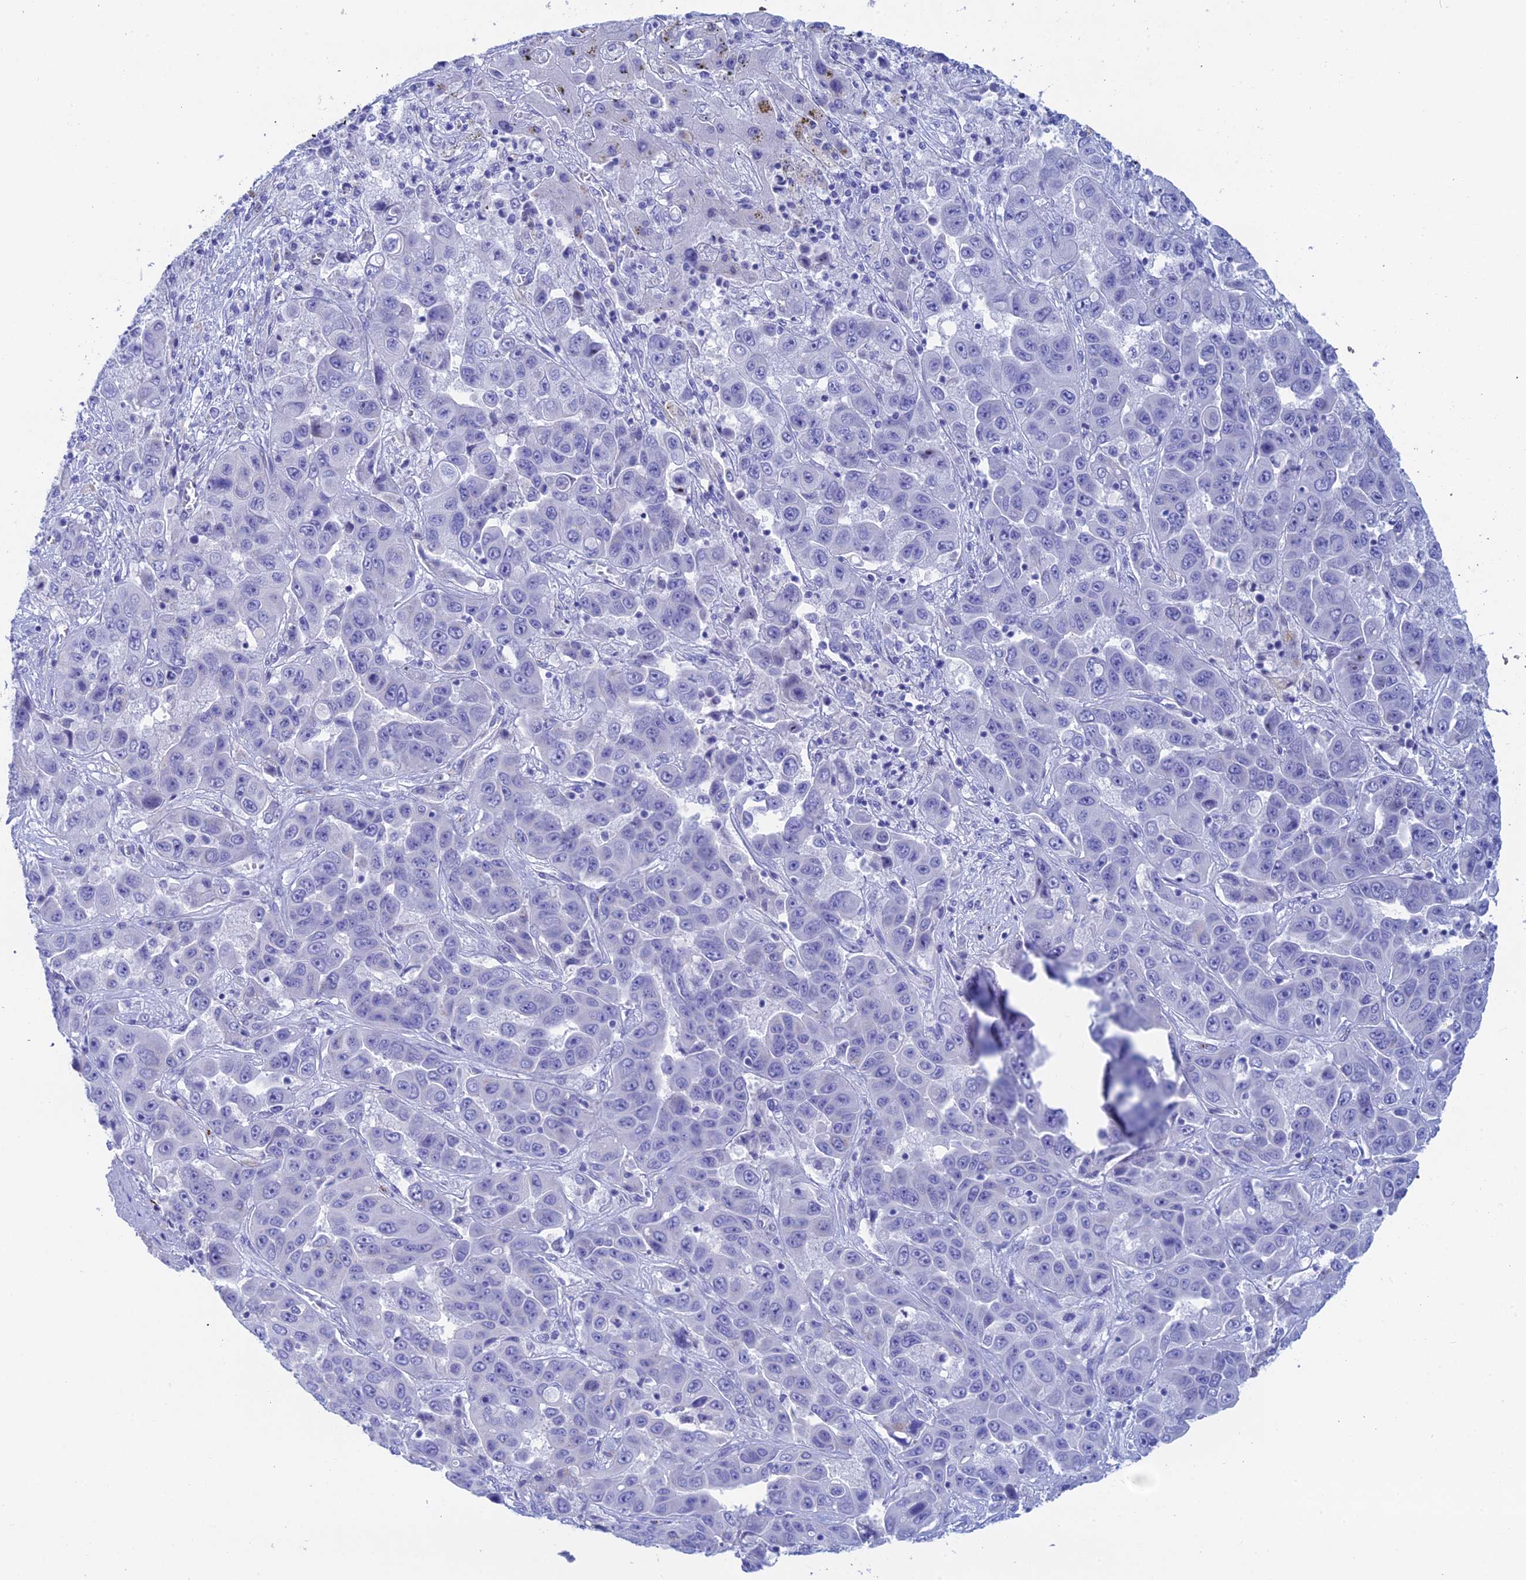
{"staining": {"intensity": "negative", "quantity": "none", "location": "none"}, "tissue": "liver cancer", "cell_type": "Tumor cells", "image_type": "cancer", "snomed": [{"axis": "morphology", "description": "Cholangiocarcinoma"}, {"axis": "topography", "description": "Liver"}], "caption": "A photomicrograph of cholangiocarcinoma (liver) stained for a protein shows no brown staining in tumor cells.", "gene": "ERICH4", "patient": {"sex": "female", "age": 52}}